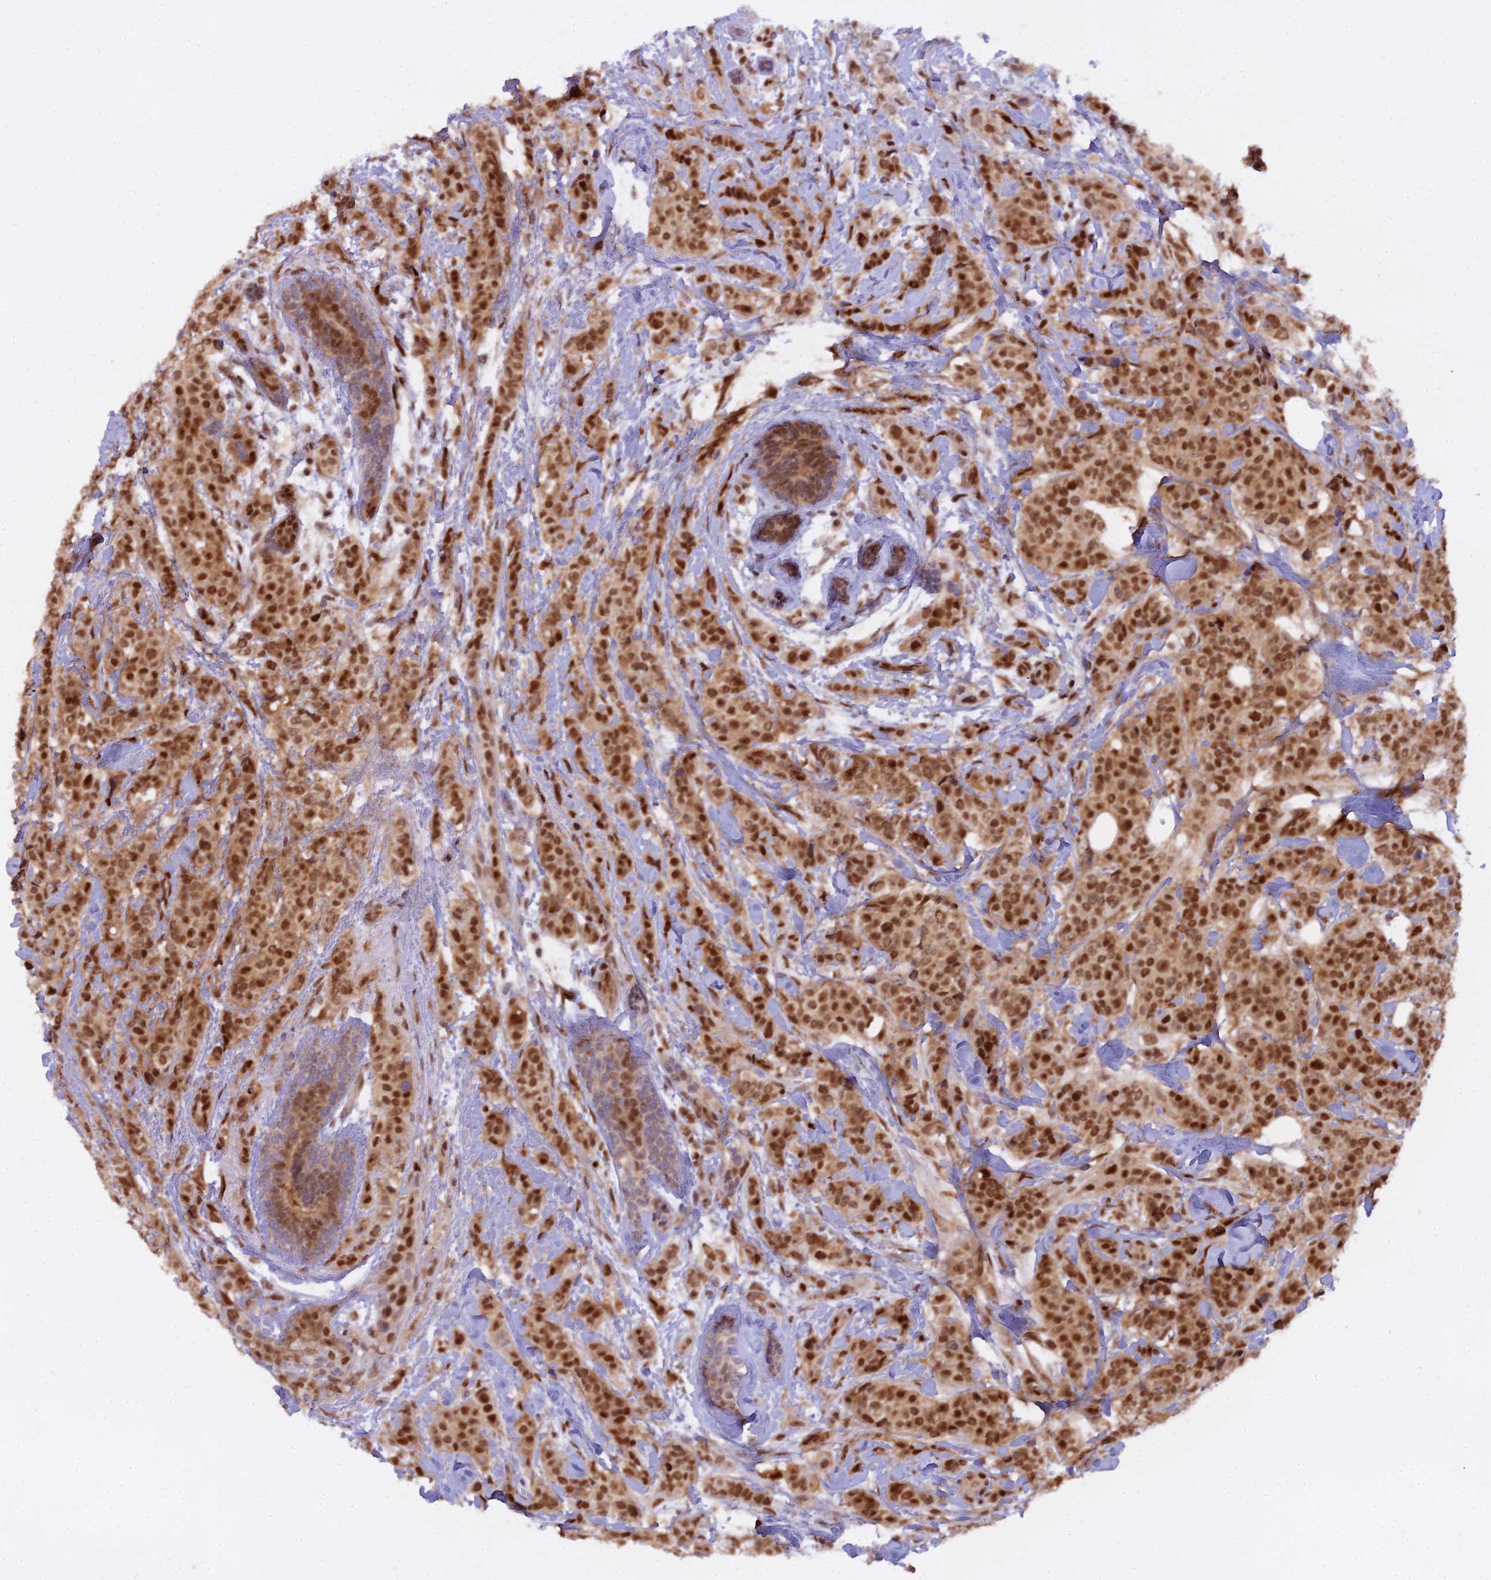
{"staining": {"intensity": "strong", "quantity": ">75%", "location": "nuclear"}, "tissue": "breast cancer", "cell_type": "Tumor cells", "image_type": "cancer", "snomed": [{"axis": "morphology", "description": "Lobular carcinoma"}, {"axis": "topography", "description": "Breast"}], "caption": "The immunohistochemical stain labels strong nuclear staining in tumor cells of lobular carcinoma (breast) tissue. (DAB (3,3'-diaminobenzidine) IHC with brightfield microscopy, high magnification).", "gene": "NPEPL1", "patient": {"sex": "female", "age": 51}}